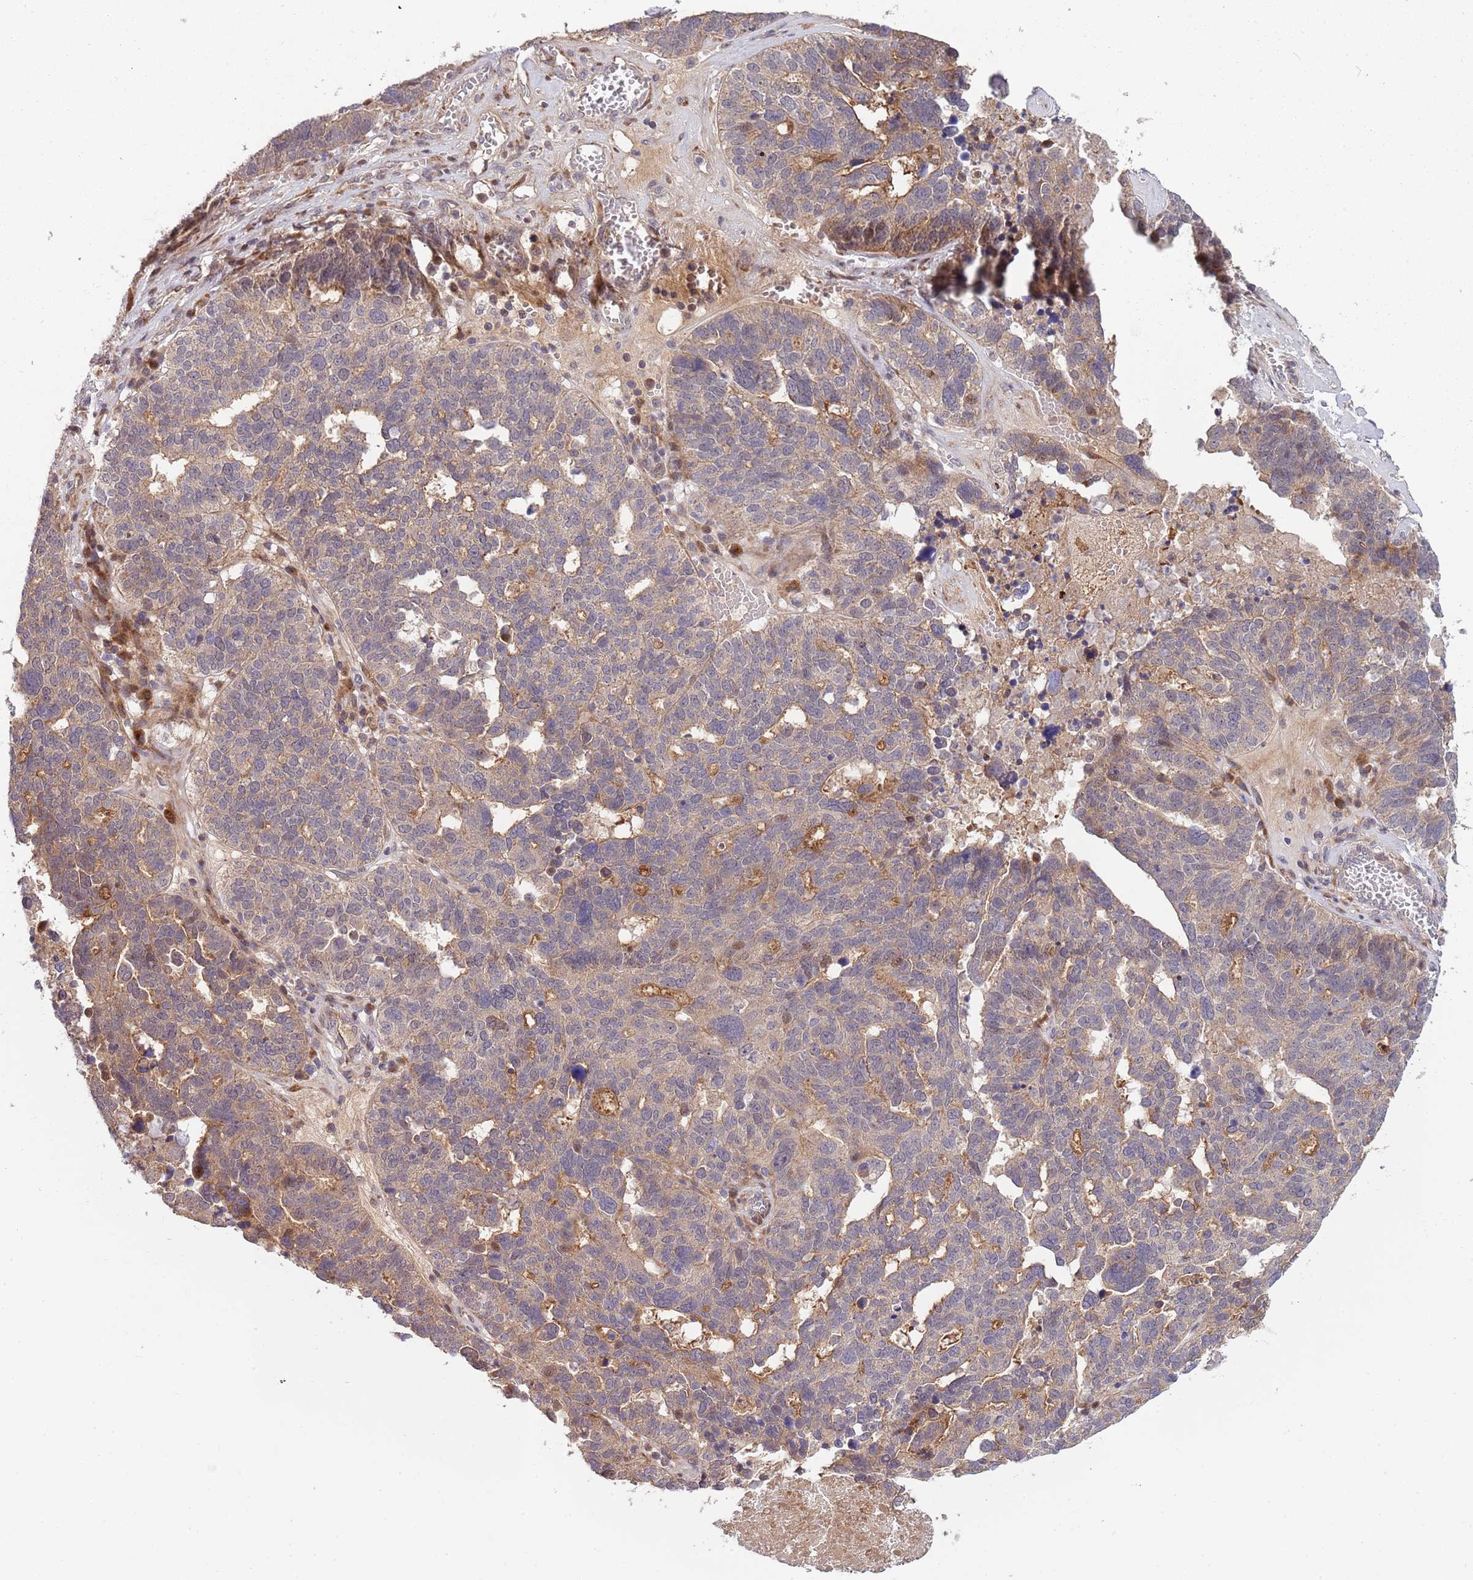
{"staining": {"intensity": "moderate", "quantity": "<25%", "location": "cytoplasmic/membranous"}, "tissue": "ovarian cancer", "cell_type": "Tumor cells", "image_type": "cancer", "snomed": [{"axis": "morphology", "description": "Cystadenocarcinoma, serous, NOS"}, {"axis": "topography", "description": "Ovary"}], "caption": "IHC (DAB (3,3'-diaminobenzidine)) staining of human ovarian cancer reveals moderate cytoplasmic/membranous protein expression in about <25% of tumor cells.", "gene": "NT5DC4", "patient": {"sex": "female", "age": 59}}